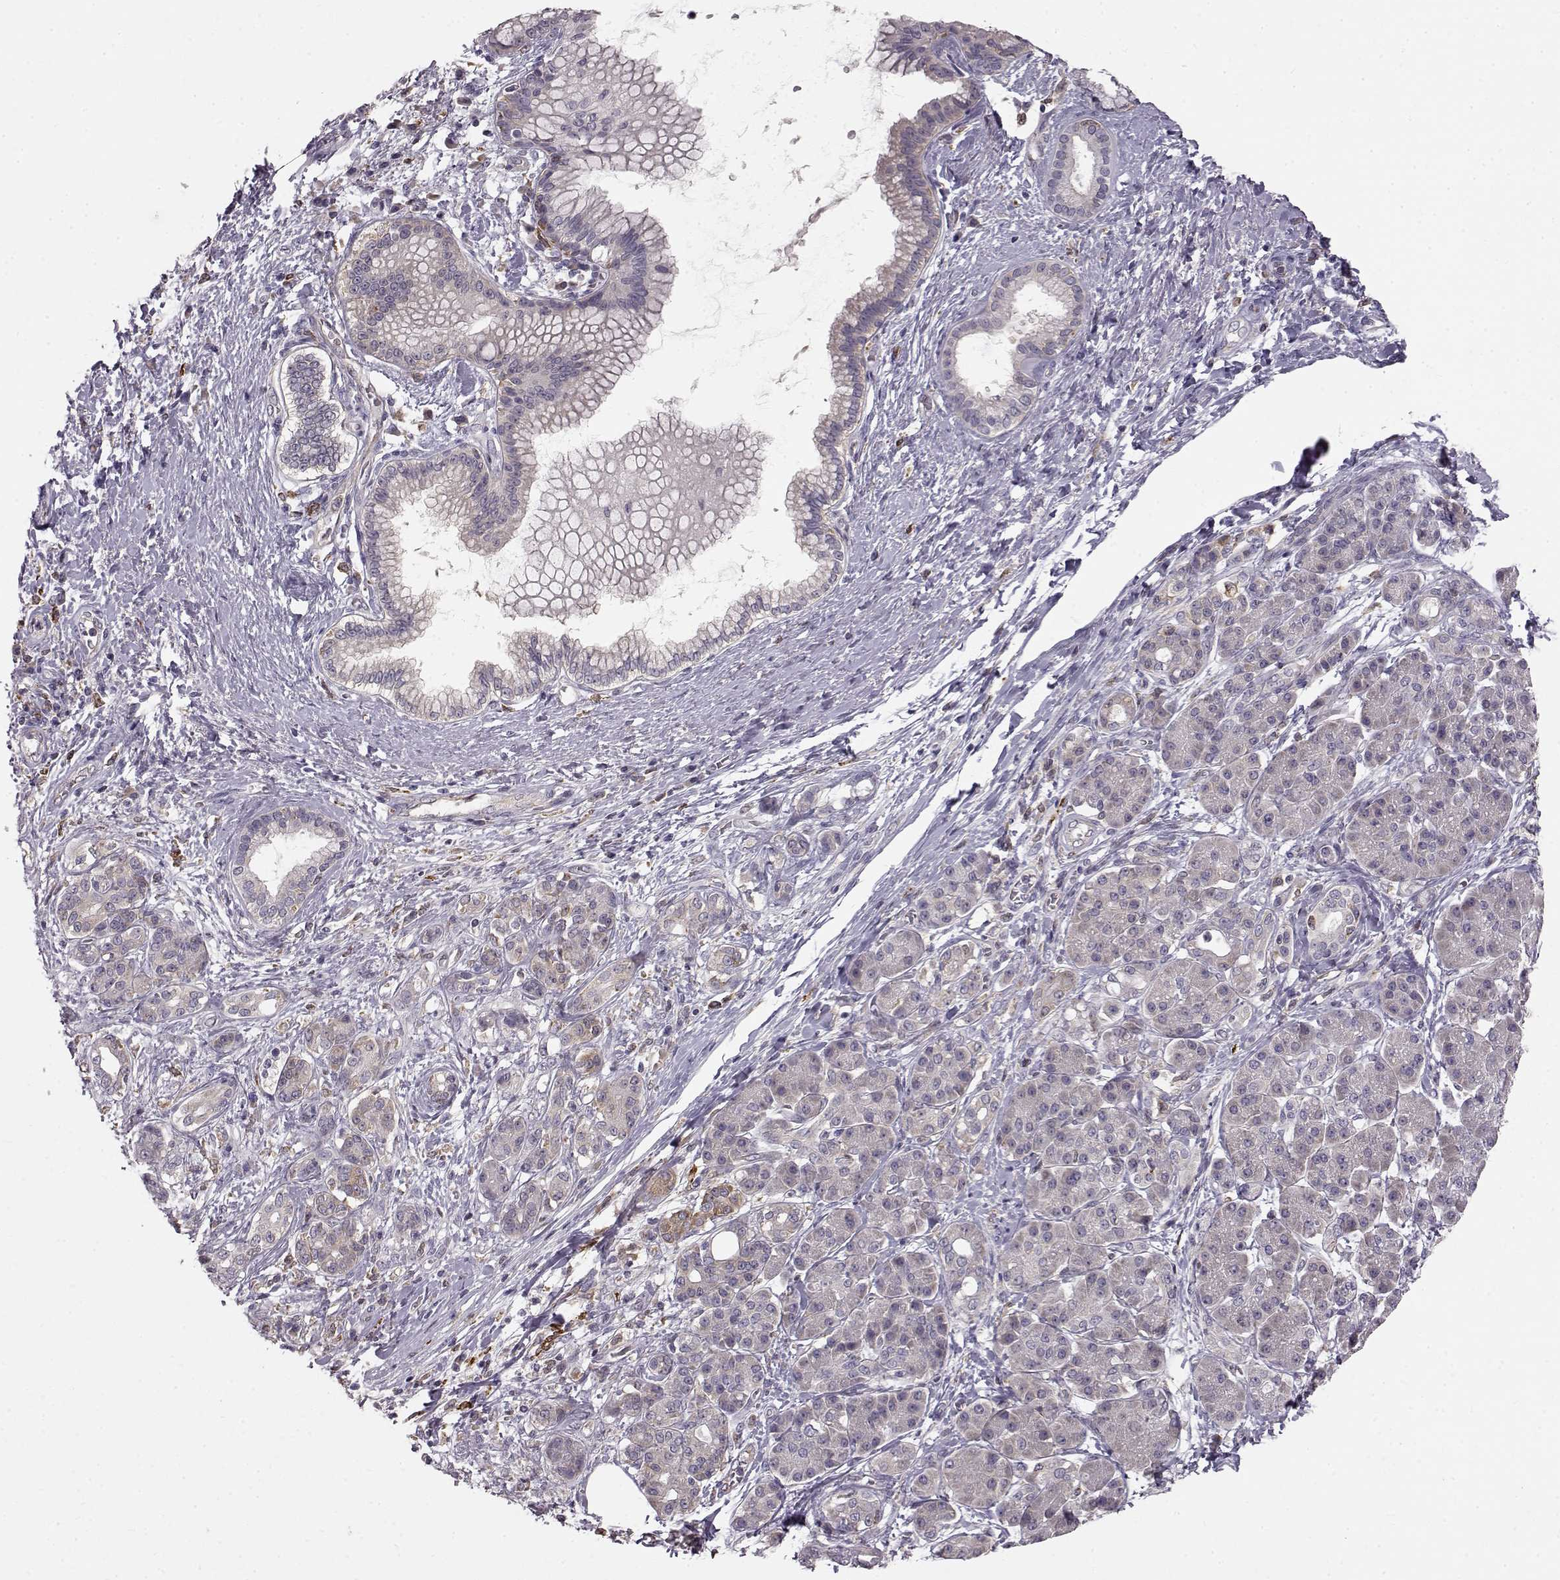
{"staining": {"intensity": "negative", "quantity": "none", "location": "none"}, "tissue": "pancreatic cancer", "cell_type": "Tumor cells", "image_type": "cancer", "snomed": [{"axis": "morphology", "description": "Adenocarcinoma, NOS"}, {"axis": "topography", "description": "Pancreas"}], "caption": "Adenocarcinoma (pancreatic) was stained to show a protein in brown. There is no significant staining in tumor cells. (DAB (3,3'-diaminobenzidine) IHC with hematoxylin counter stain).", "gene": "SPAG17", "patient": {"sex": "female", "age": 73}}